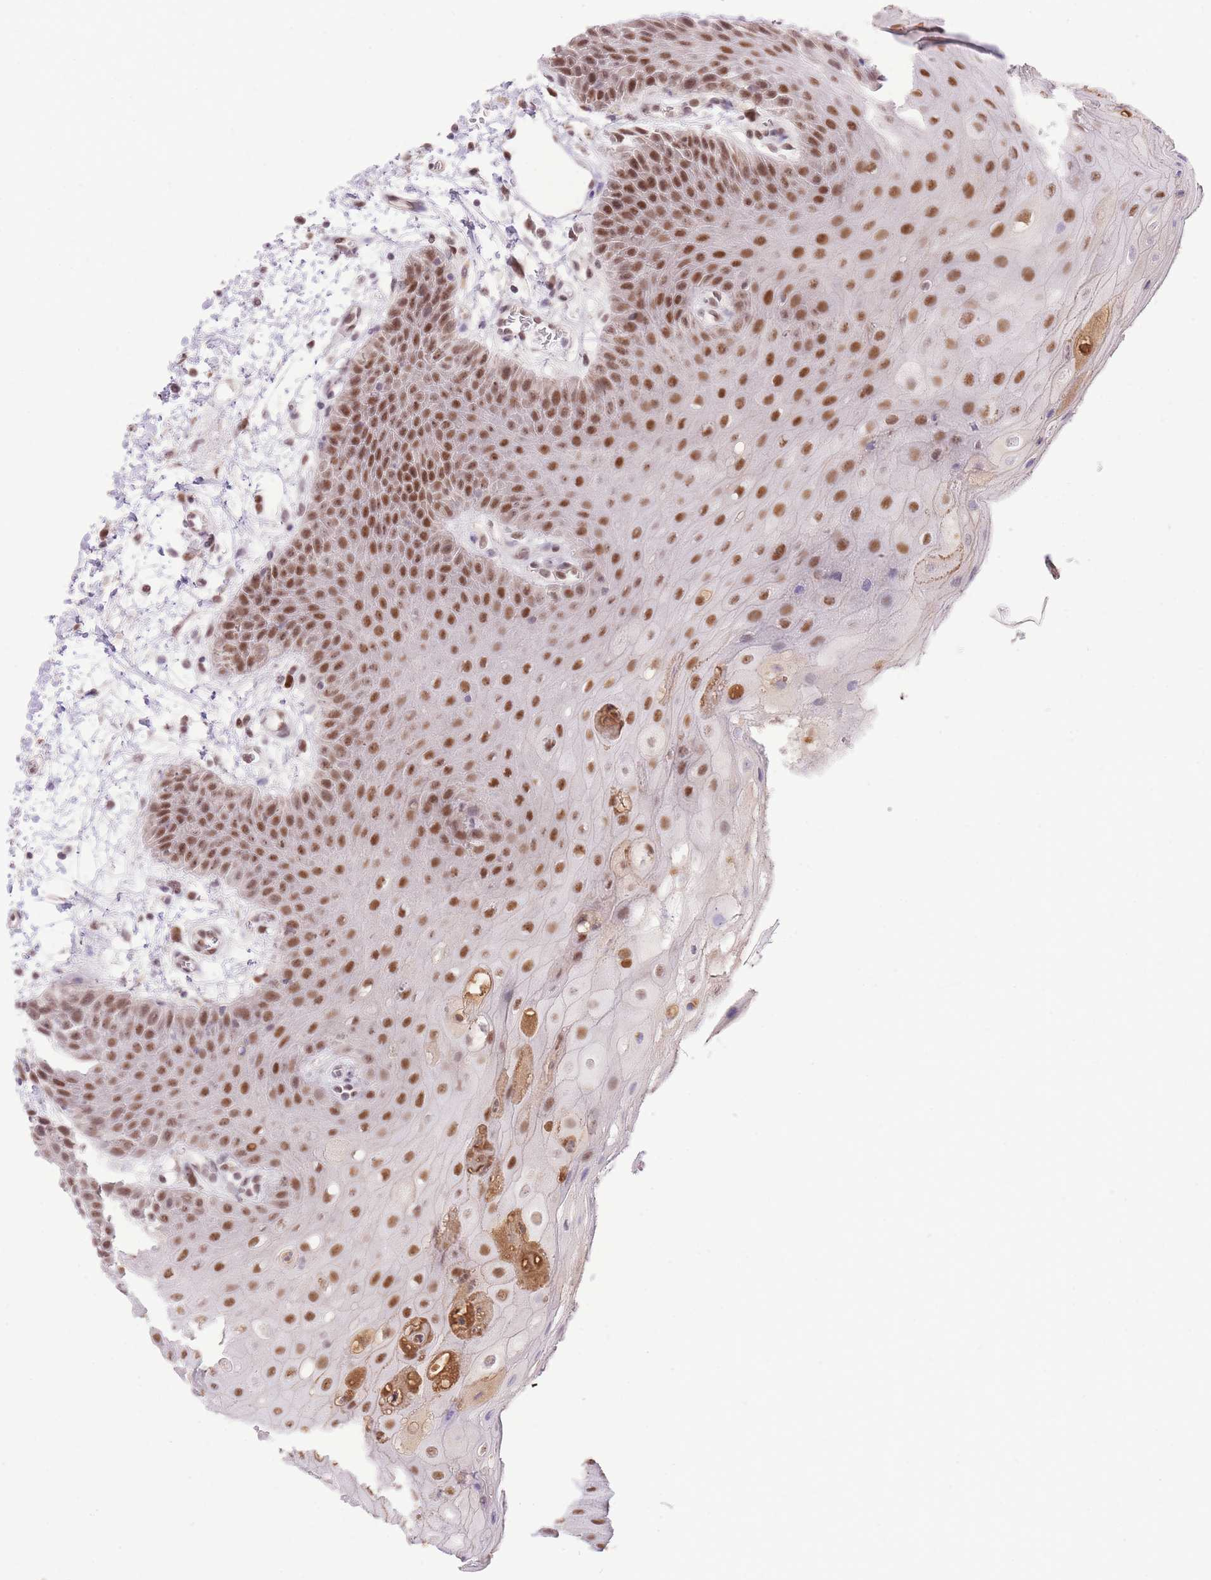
{"staining": {"intensity": "moderate", "quantity": ">75%", "location": "nuclear"}, "tissue": "oral mucosa", "cell_type": "Squamous epithelial cells", "image_type": "normal", "snomed": [{"axis": "morphology", "description": "Normal tissue, NOS"}, {"axis": "topography", "description": "Oral tissue"}, {"axis": "topography", "description": "Tounge, NOS"}], "caption": "A photomicrograph showing moderate nuclear expression in about >75% of squamous epithelial cells in unremarkable oral mucosa, as visualized by brown immunohistochemical staining.", "gene": "UBXN7", "patient": {"sex": "female", "age": 59}}